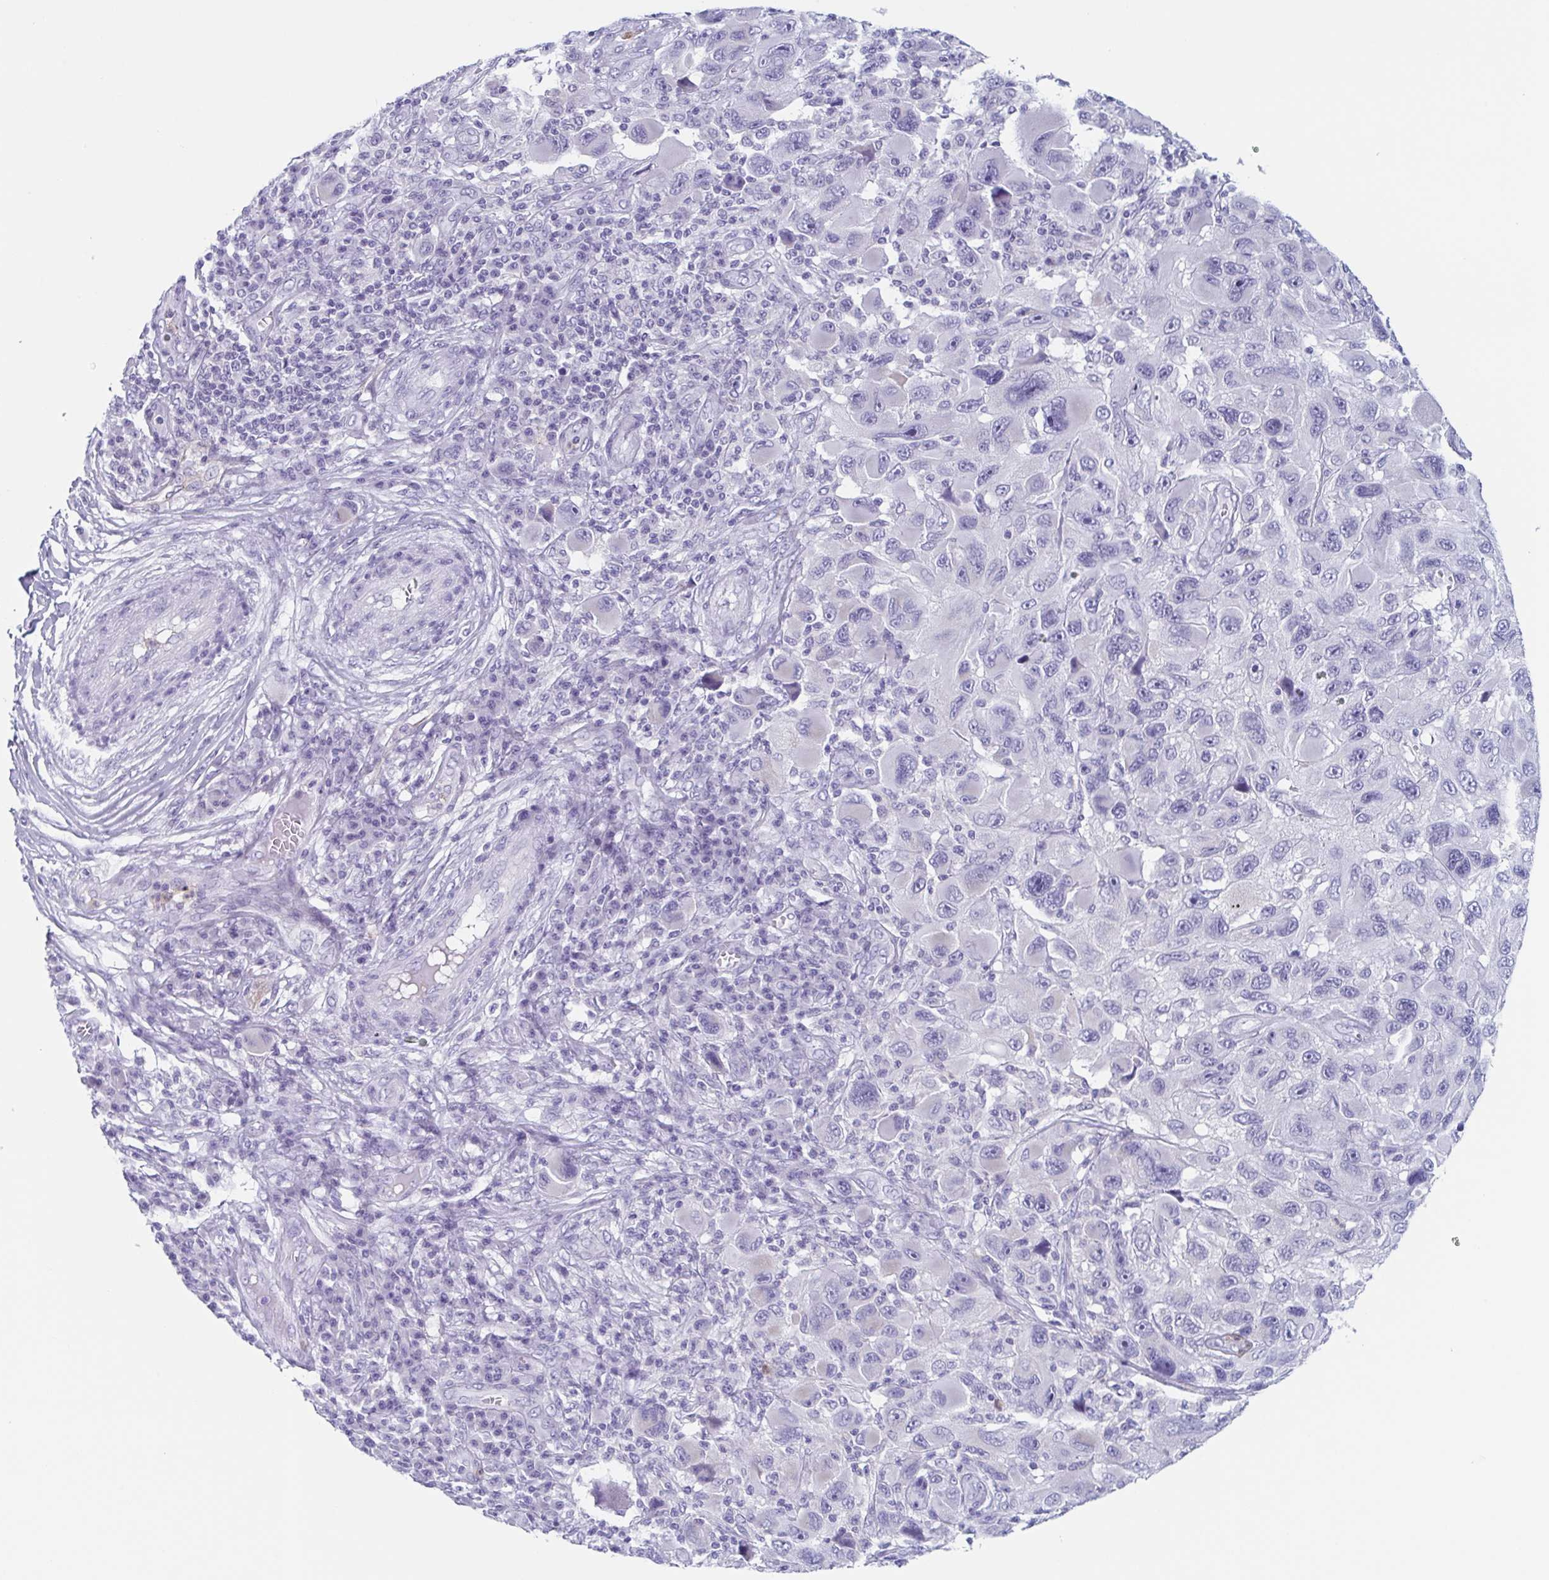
{"staining": {"intensity": "negative", "quantity": "none", "location": "none"}, "tissue": "melanoma", "cell_type": "Tumor cells", "image_type": "cancer", "snomed": [{"axis": "morphology", "description": "Malignant melanoma, NOS"}, {"axis": "topography", "description": "Skin"}], "caption": "This histopathology image is of malignant melanoma stained with immunohistochemistry to label a protein in brown with the nuclei are counter-stained blue. There is no staining in tumor cells. (DAB immunohistochemistry, high magnification).", "gene": "LYRM2", "patient": {"sex": "male", "age": 53}}